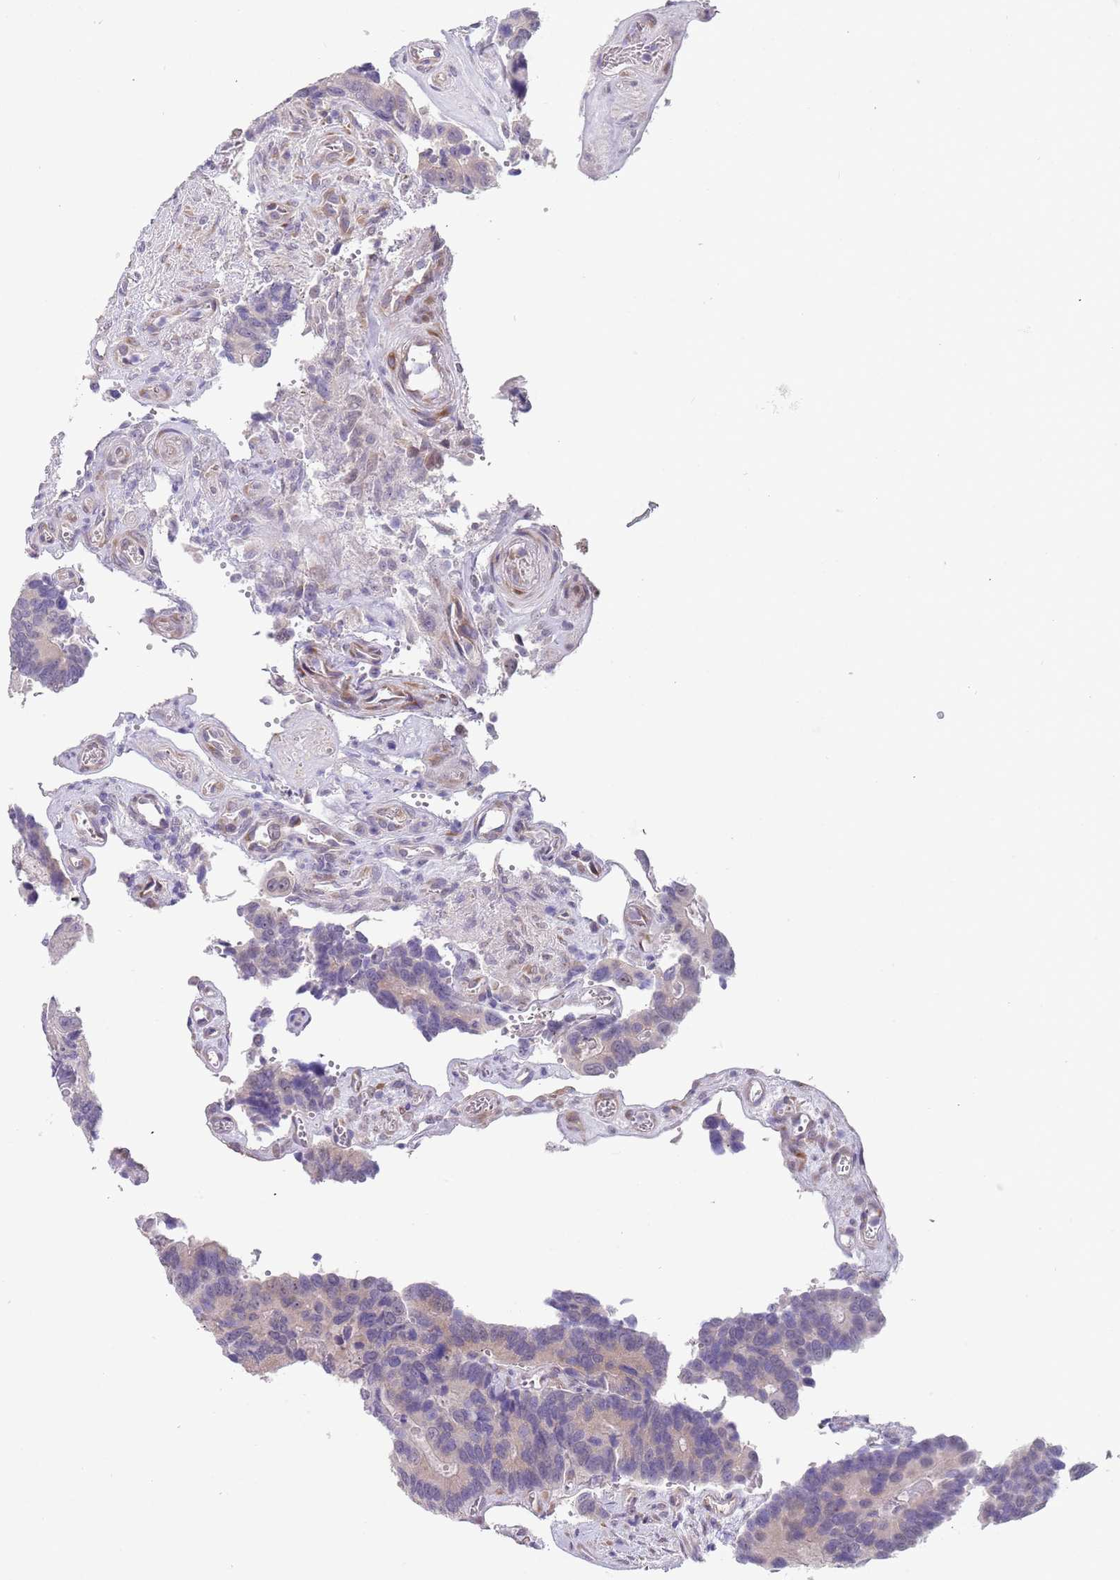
{"staining": {"intensity": "weak", "quantity": "<25%", "location": "cytoplasmic/membranous"}, "tissue": "colorectal cancer", "cell_type": "Tumor cells", "image_type": "cancer", "snomed": [{"axis": "morphology", "description": "Adenocarcinoma, NOS"}, {"axis": "topography", "description": "Colon"}], "caption": "Immunohistochemistry (IHC) histopathology image of human adenocarcinoma (colorectal) stained for a protein (brown), which demonstrates no staining in tumor cells.", "gene": "TNRC6C", "patient": {"sex": "male", "age": 84}}